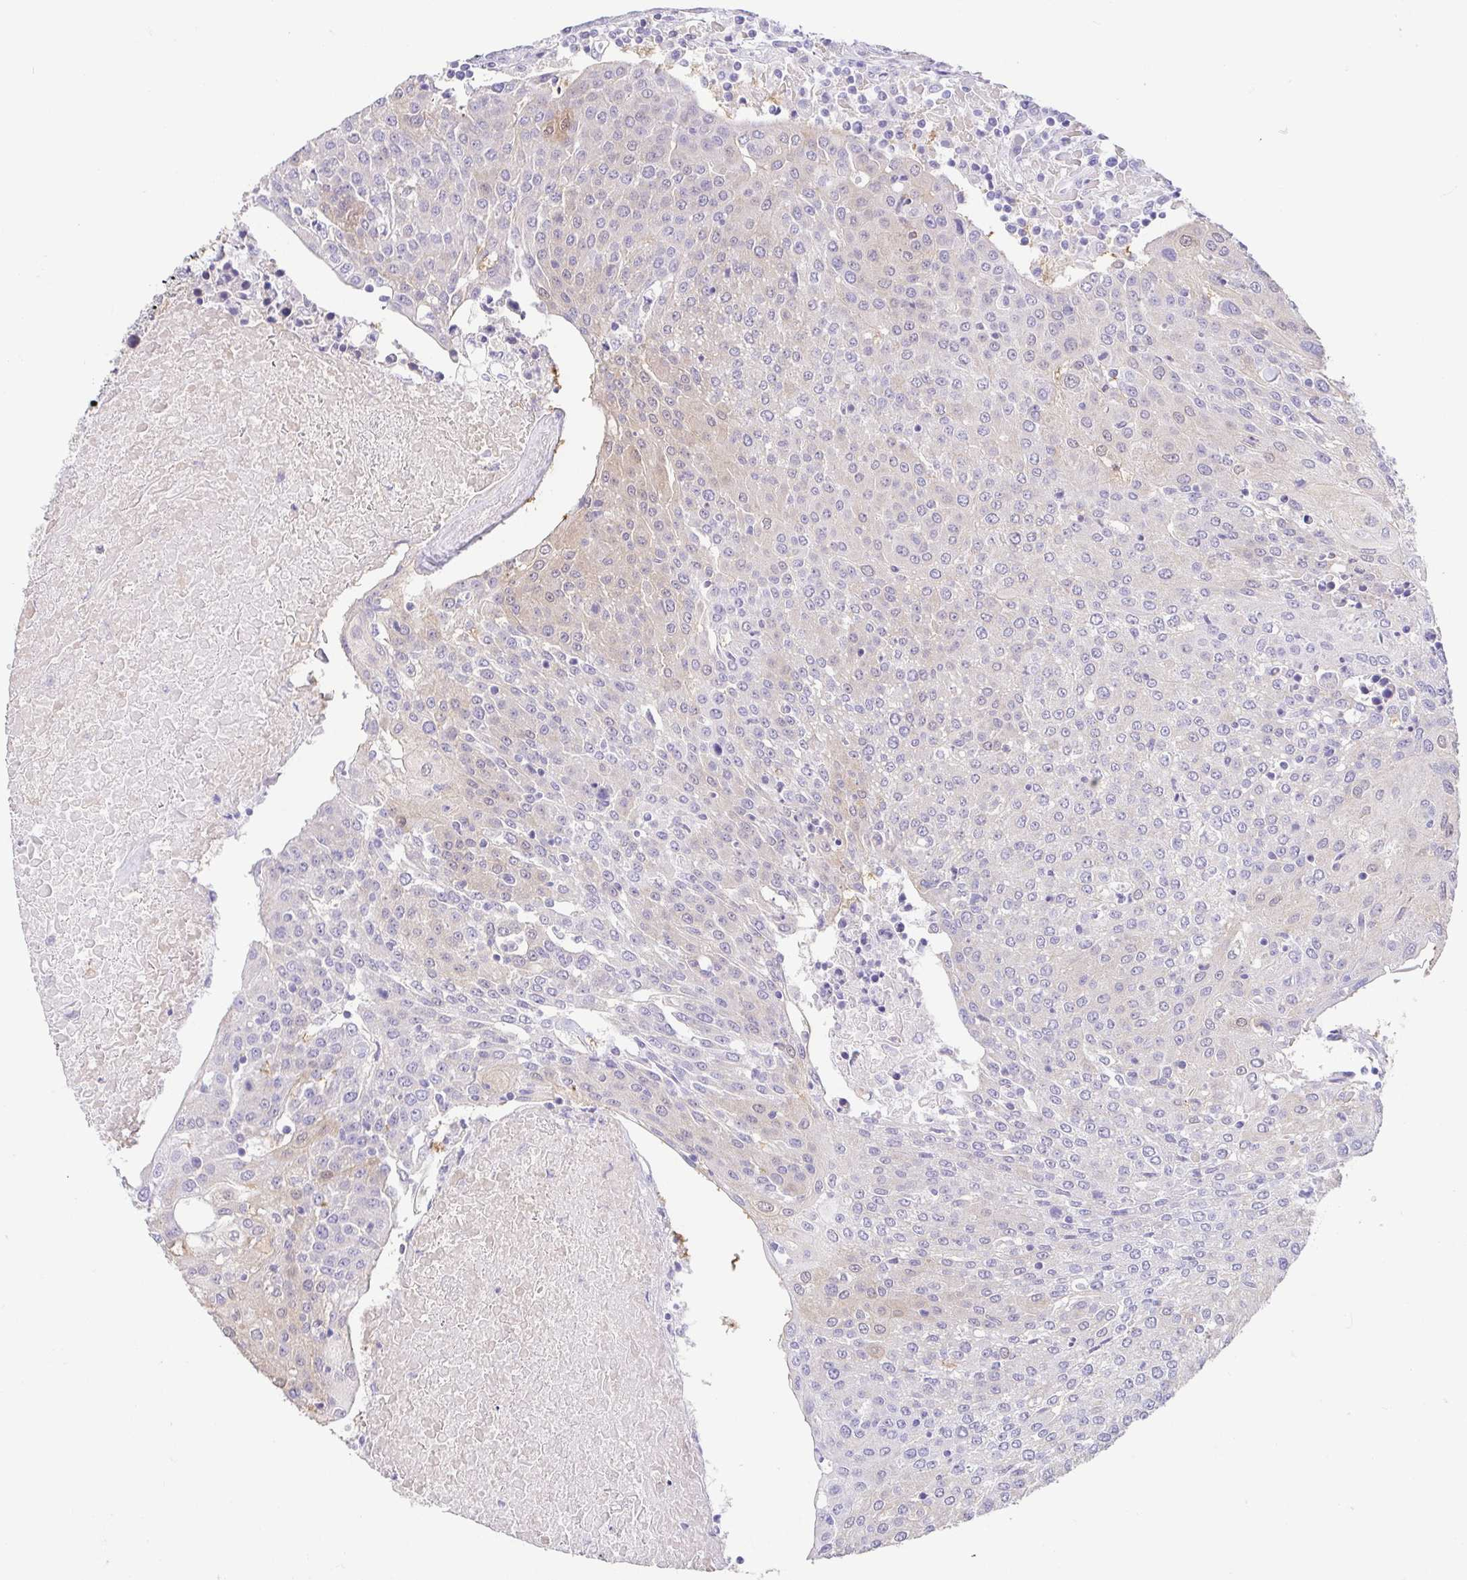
{"staining": {"intensity": "negative", "quantity": "none", "location": "none"}, "tissue": "urothelial cancer", "cell_type": "Tumor cells", "image_type": "cancer", "snomed": [{"axis": "morphology", "description": "Urothelial carcinoma, High grade"}, {"axis": "topography", "description": "Urinary bladder"}], "caption": "IHC micrograph of neoplastic tissue: high-grade urothelial carcinoma stained with DAB shows no significant protein staining in tumor cells.", "gene": "FABP3", "patient": {"sex": "female", "age": 85}}